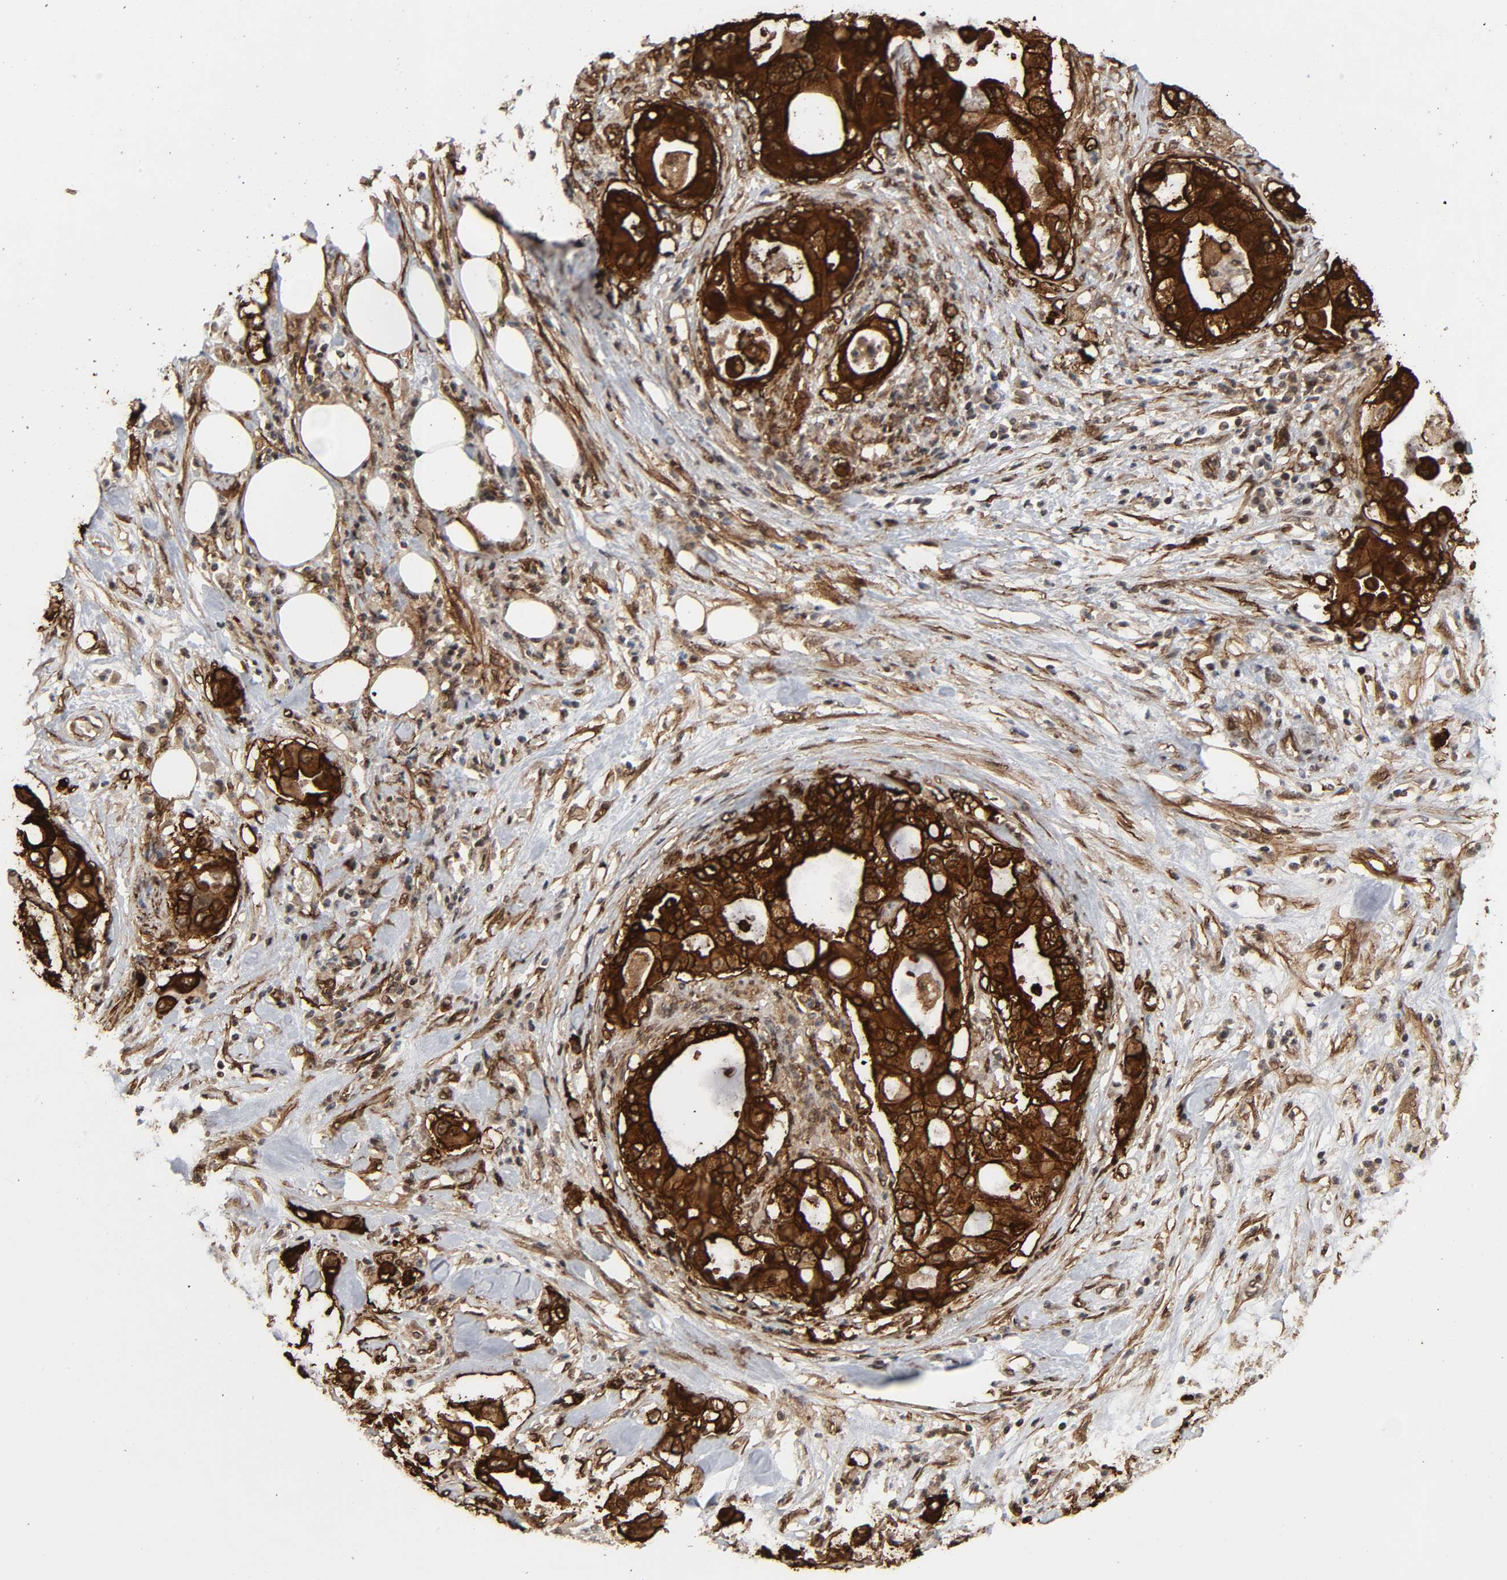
{"staining": {"intensity": "strong", "quantity": ">75%", "location": "cytoplasmic/membranous,nuclear"}, "tissue": "pancreatic cancer", "cell_type": "Tumor cells", "image_type": "cancer", "snomed": [{"axis": "morphology", "description": "Adenocarcinoma, NOS"}, {"axis": "morphology", "description": "Adenocarcinoma, metastatic, NOS"}, {"axis": "topography", "description": "Lymph node"}, {"axis": "topography", "description": "Pancreas"}, {"axis": "topography", "description": "Duodenum"}], "caption": "An immunohistochemistry (IHC) photomicrograph of tumor tissue is shown. Protein staining in brown labels strong cytoplasmic/membranous and nuclear positivity in pancreatic cancer (adenocarcinoma) within tumor cells. (DAB (3,3'-diaminobenzidine) = brown stain, brightfield microscopy at high magnification).", "gene": "AHNAK2", "patient": {"sex": "female", "age": 64}}